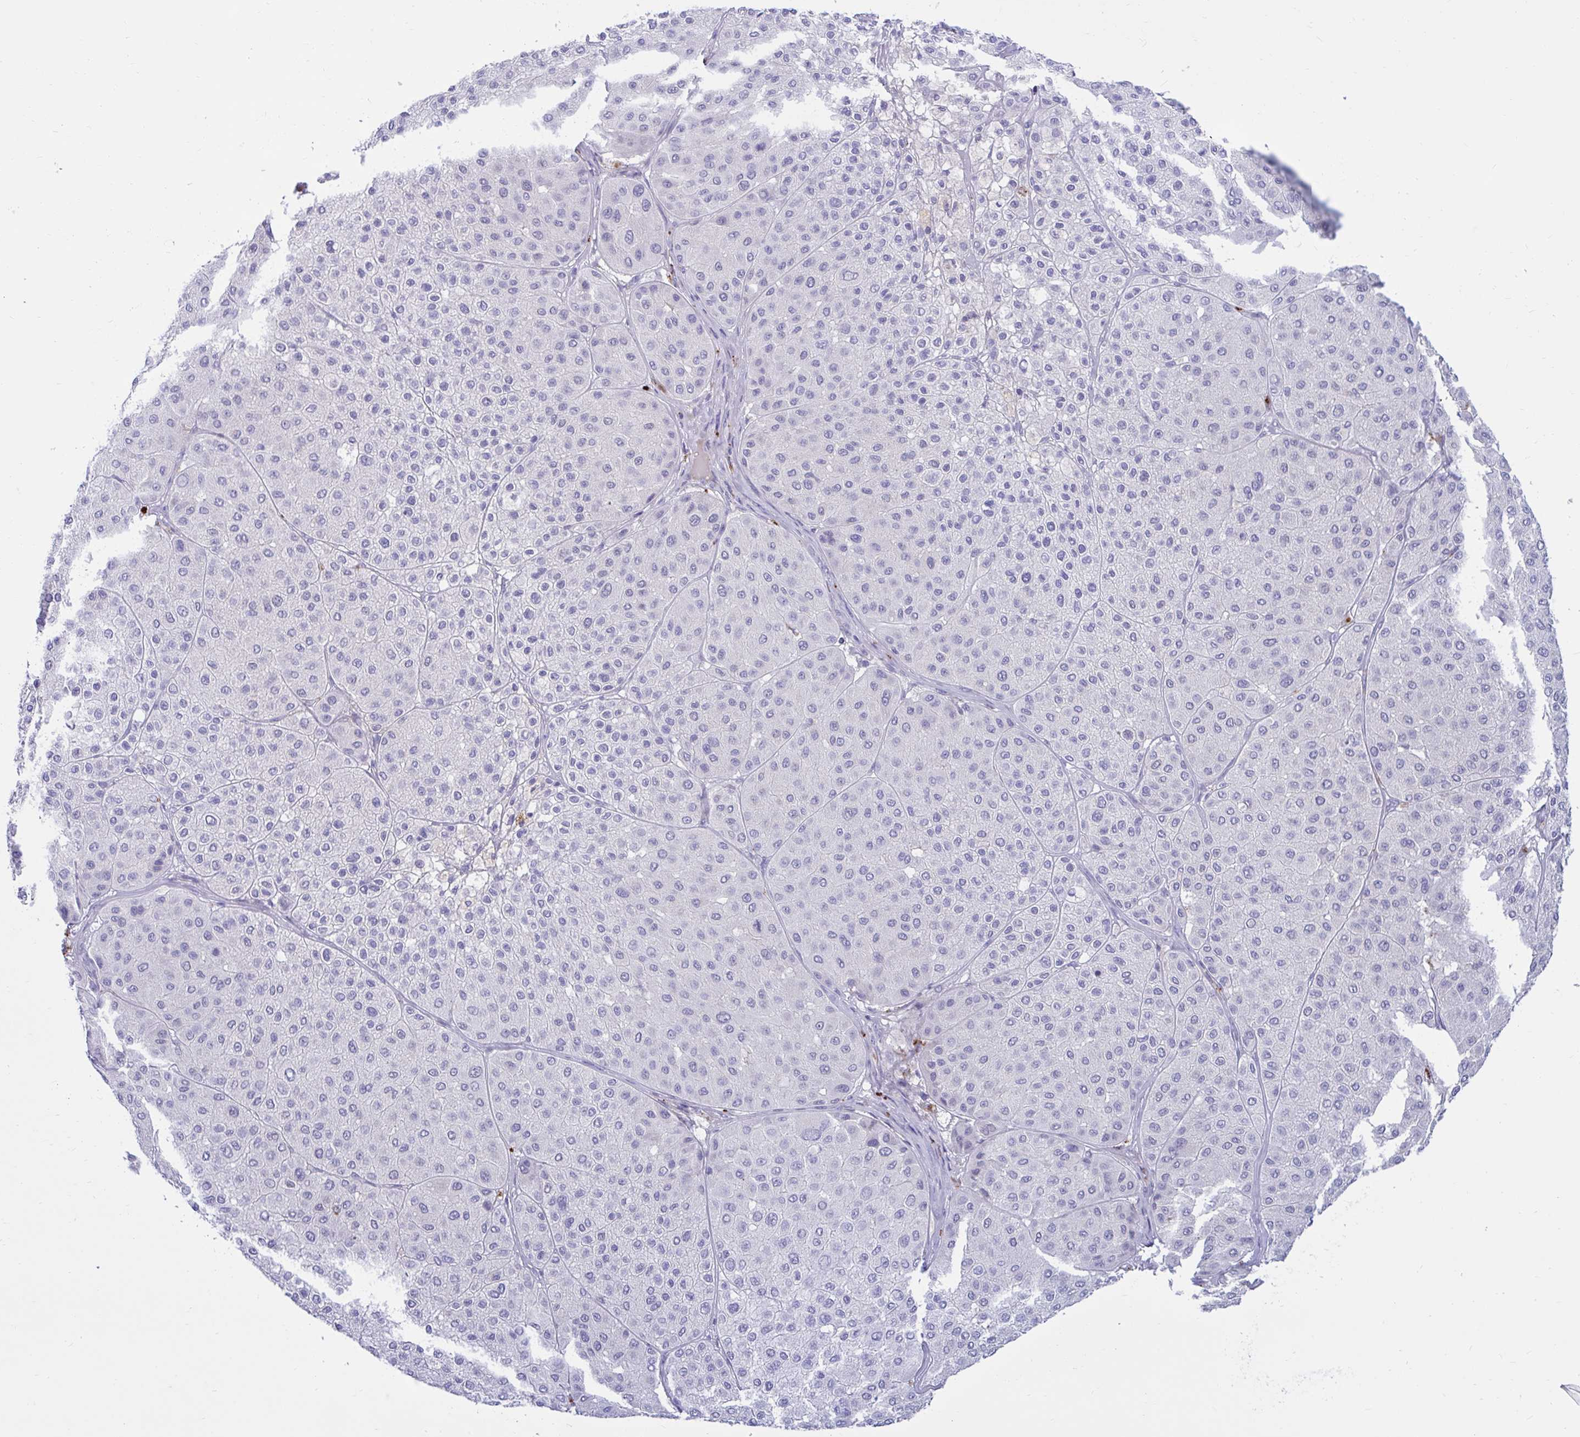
{"staining": {"intensity": "negative", "quantity": "none", "location": "none"}, "tissue": "melanoma", "cell_type": "Tumor cells", "image_type": "cancer", "snomed": [{"axis": "morphology", "description": "Malignant melanoma, Metastatic site"}, {"axis": "topography", "description": "Smooth muscle"}], "caption": "Tumor cells show no significant protein positivity in melanoma.", "gene": "FAM219B", "patient": {"sex": "male", "age": 41}}